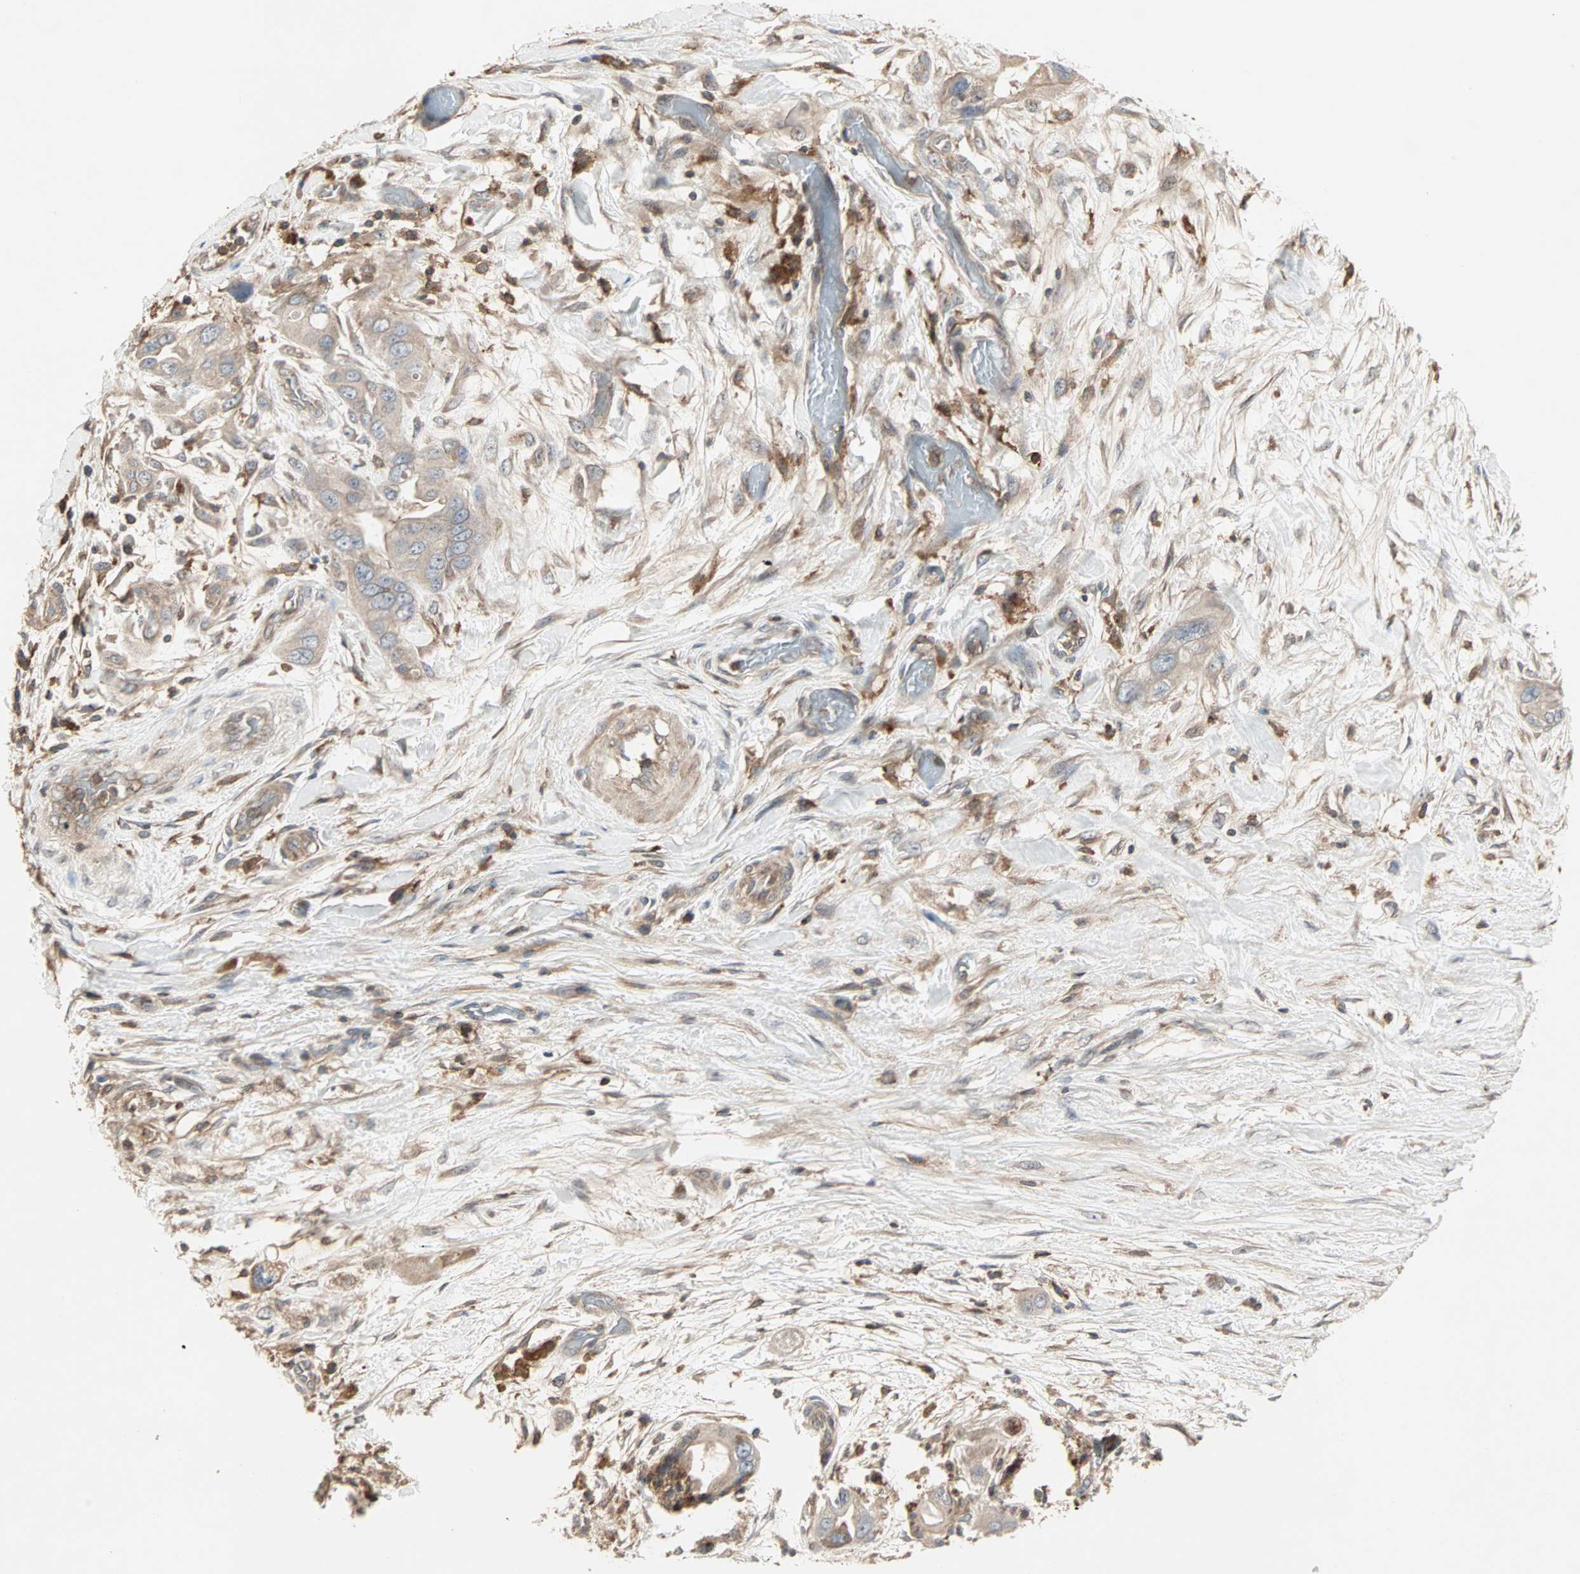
{"staining": {"intensity": "weak", "quantity": ">75%", "location": "cytoplasmic/membranous"}, "tissue": "pancreatic cancer", "cell_type": "Tumor cells", "image_type": "cancer", "snomed": [{"axis": "morphology", "description": "Adenocarcinoma, NOS"}, {"axis": "topography", "description": "Pancreas"}], "caption": "This photomicrograph demonstrates IHC staining of human pancreatic cancer, with low weak cytoplasmic/membranous staining in approximately >75% of tumor cells.", "gene": "GNAI2", "patient": {"sex": "female", "age": 77}}